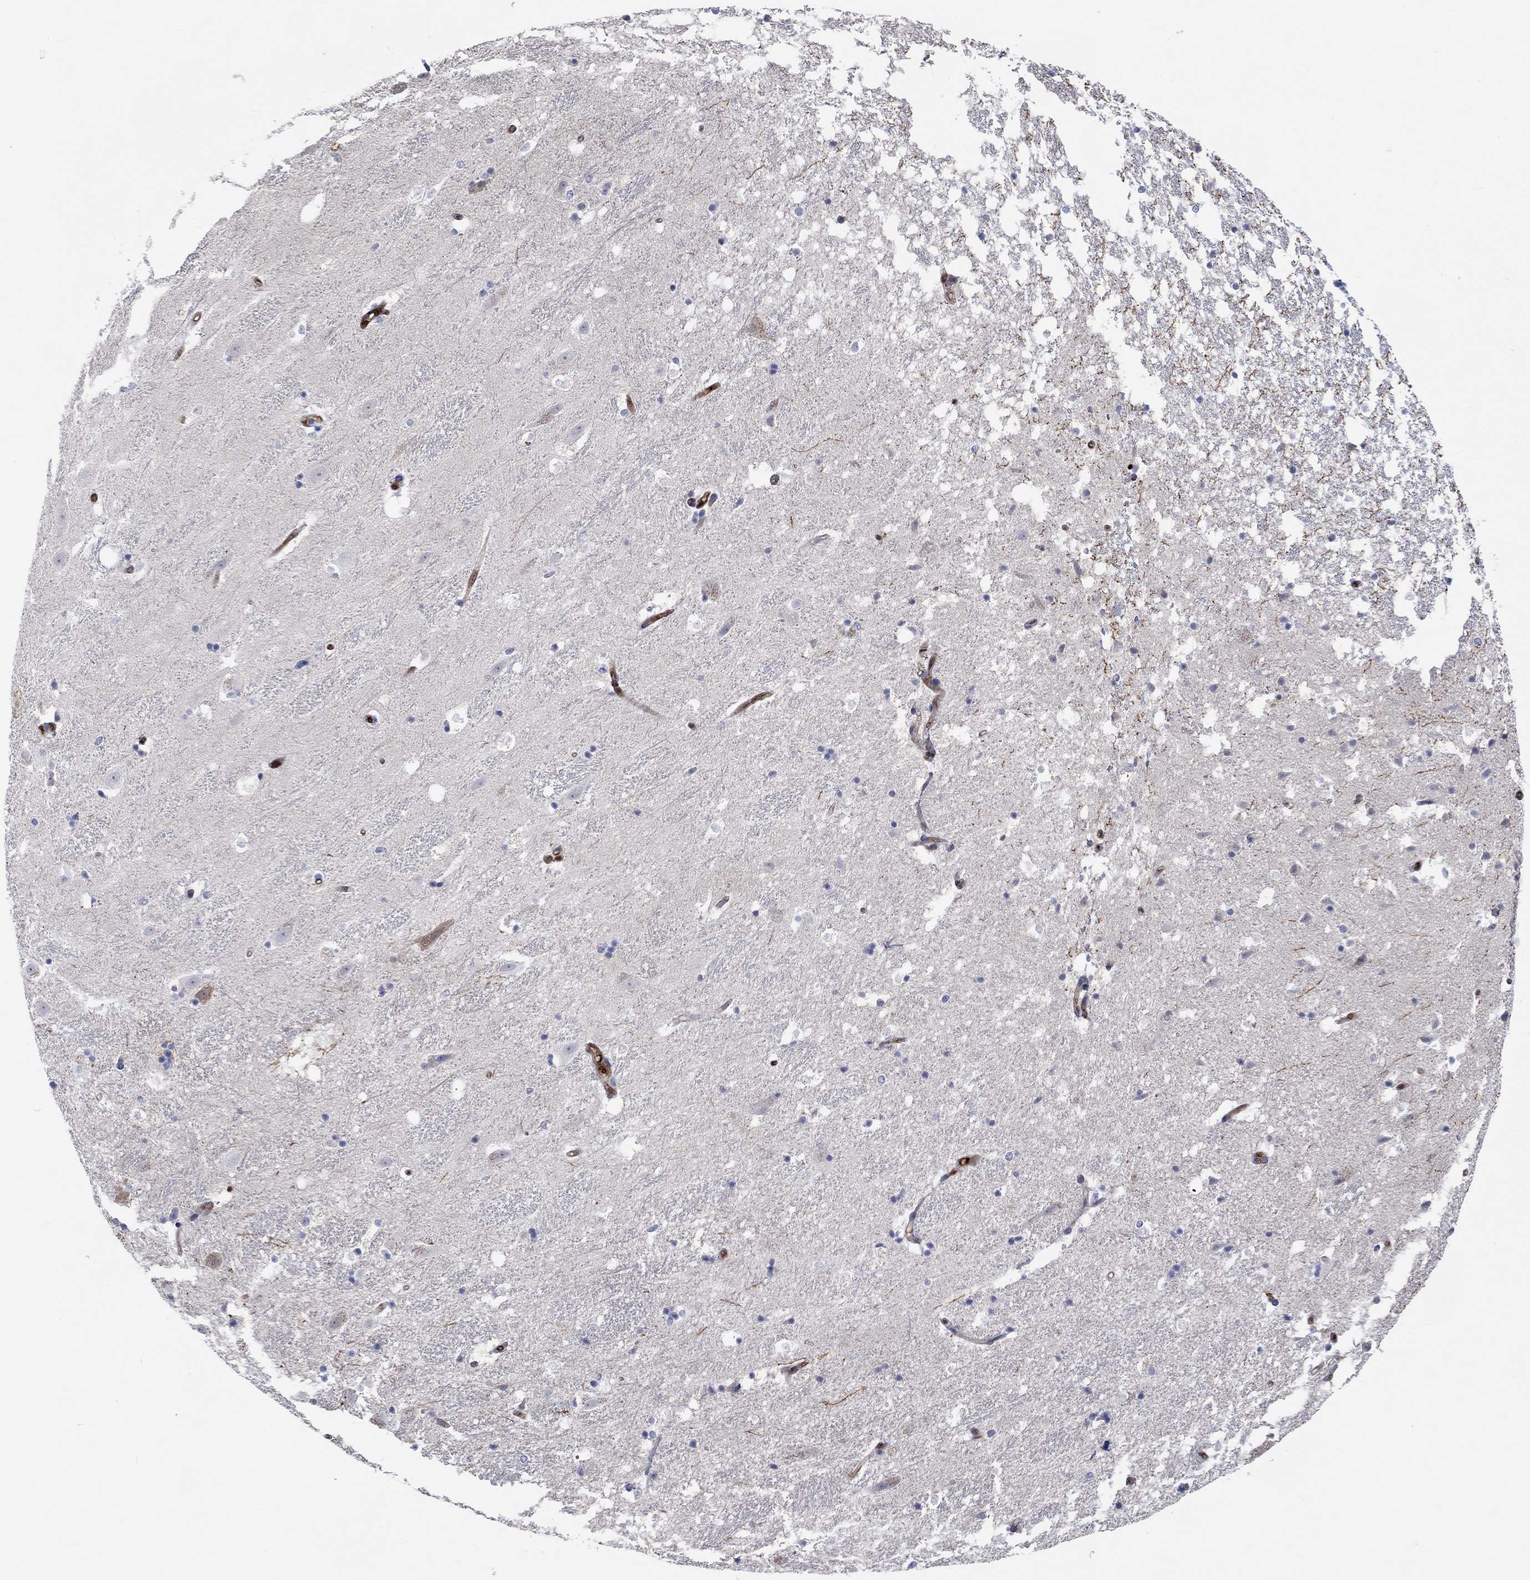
{"staining": {"intensity": "moderate", "quantity": "<25%", "location": "cytoplasmic/membranous"}, "tissue": "hippocampus", "cell_type": "Glial cells", "image_type": "normal", "snomed": [{"axis": "morphology", "description": "Normal tissue, NOS"}, {"axis": "topography", "description": "Hippocampus"}], "caption": "Immunohistochemistry histopathology image of benign hippocampus: human hippocampus stained using IHC shows low levels of moderate protein expression localized specifically in the cytoplasmic/membranous of glial cells, appearing as a cytoplasmic/membranous brown color.", "gene": "TGM2", "patient": {"sex": "male", "age": 49}}